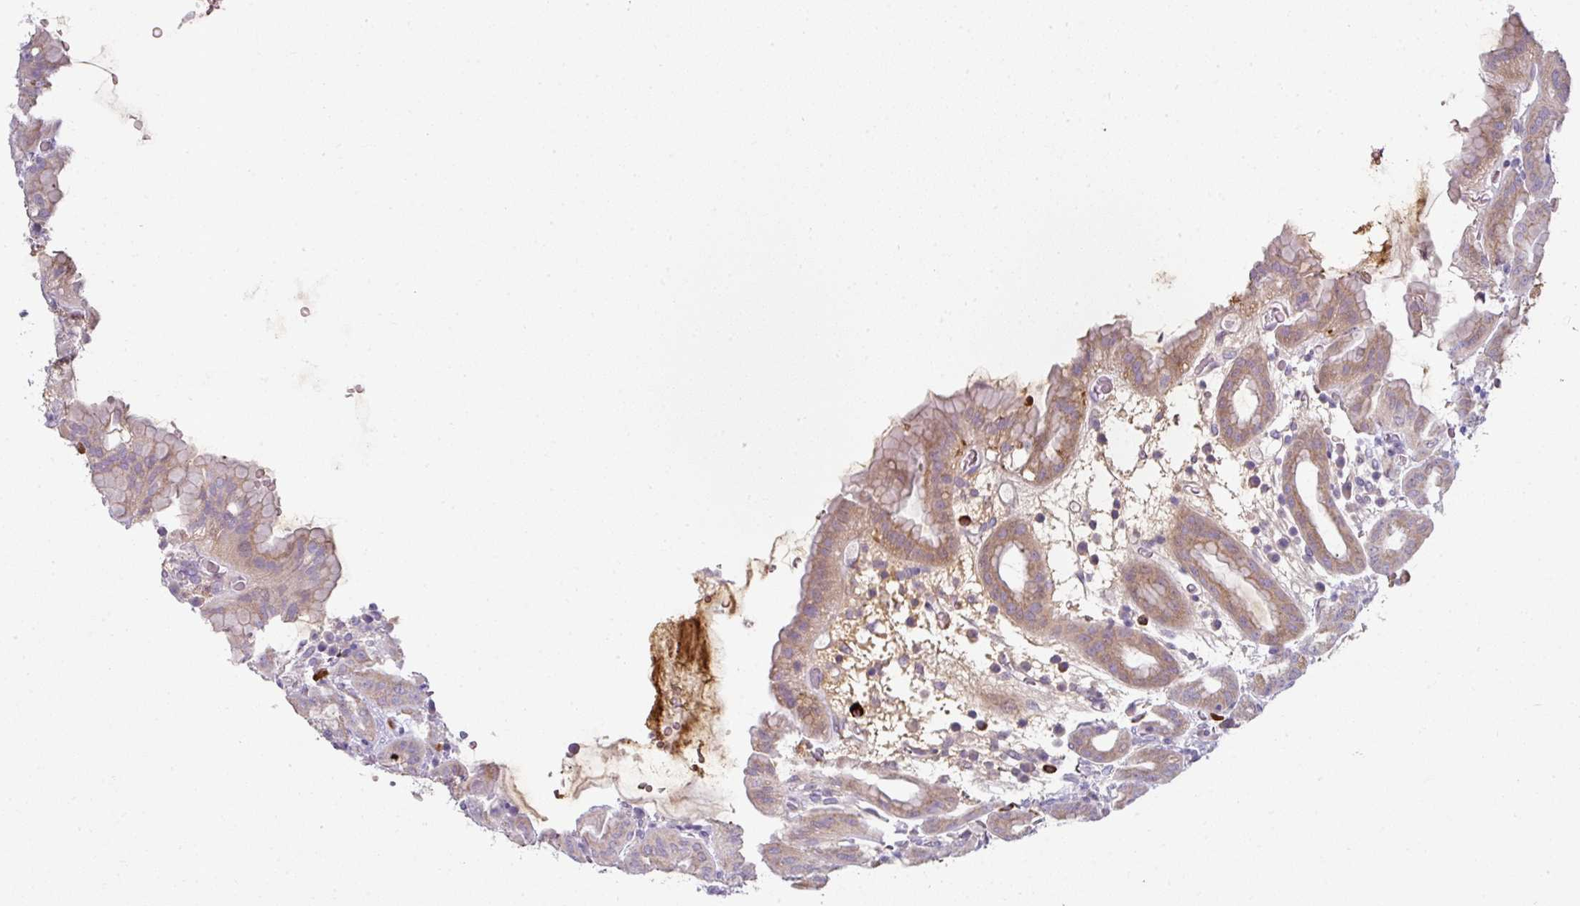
{"staining": {"intensity": "moderate", "quantity": "<25%", "location": "cytoplasmic/membranous"}, "tissue": "stomach", "cell_type": "Glandular cells", "image_type": "normal", "snomed": [{"axis": "morphology", "description": "Normal tissue, NOS"}, {"axis": "topography", "description": "Stomach, upper"}, {"axis": "topography", "description": "Stomach"}], "caption": "This is a micrograph of immunohistochemistry staining of unremarkable stomach, which shows moderate positivity in the cytoplasmic/membranous of glandular cells.", "gene": "FHAD1", "patient": {"sex": "male", "age": 68}}